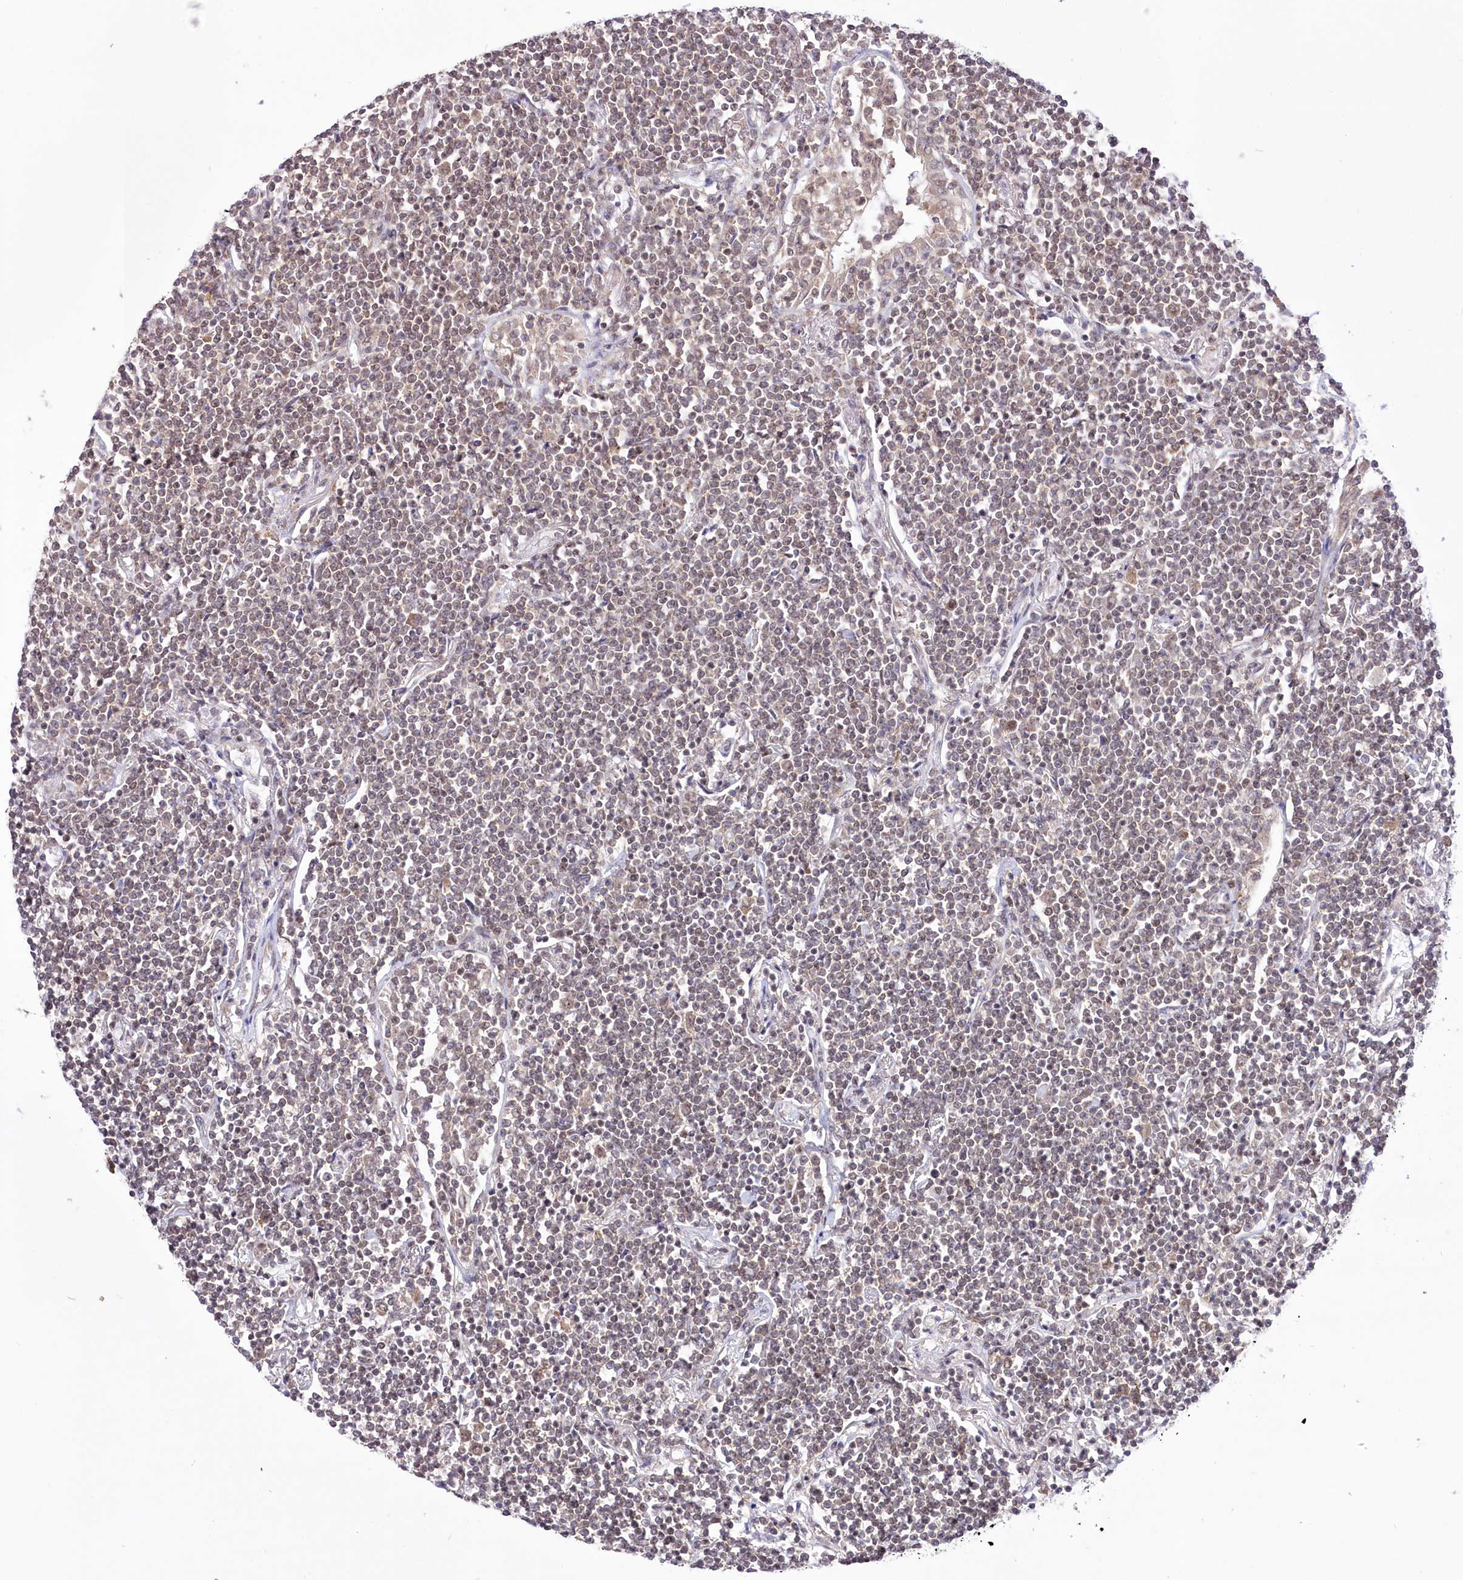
{"staining": {"intensity": "moderate", "quantity": "<25%", "location": "nuclear"}, "tissue": "lymphoma", "cell_type": "Tumor cells", "image_type": "cancer", "snomed": [{"axis": "morphology", "description": "Malignant lymphoma, non-Hodgkin's type, Low grade"}, {"axis": "topography", "description": "Lung"}], "caption": "Human low-grade malignant lymphoma, non-Hodgkin's type stained with a brown dye displays moderate nuclear positive positivity in about <25% of tumor cells.", "gene": "ZMAT2", "patient": {"sex": "female", "age": 71}}